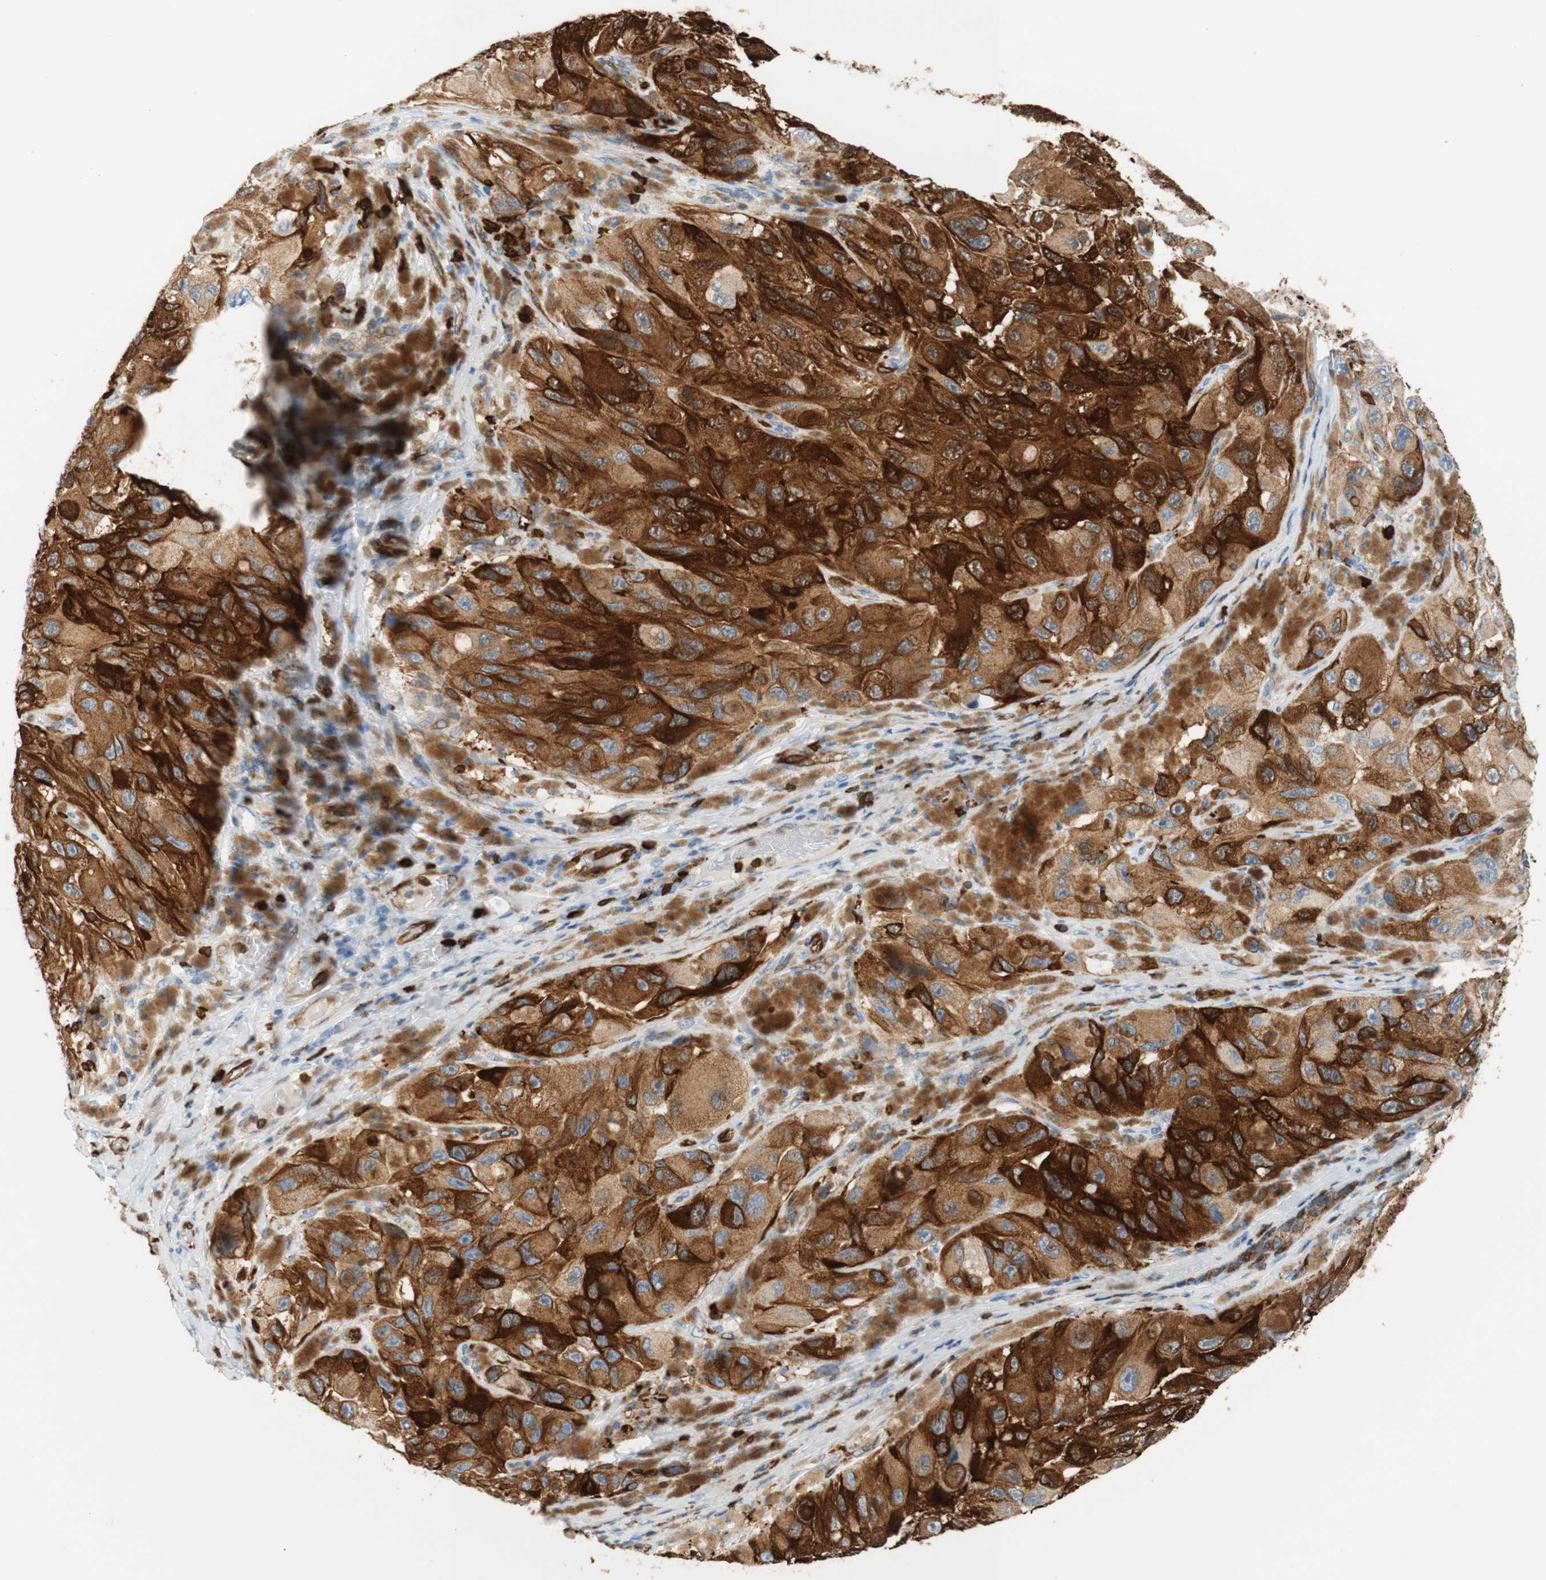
{"staining": {"intensity": "strong", "quantity": ">75%", "location": "cytoplasmic/membranous"}, "tissue": "melanoma", "cell_type": "Tumor cells", "image_type": "cancer", "snomed": [{"axis": "morphology", "description": "Malignant melanoma, NOS"}, {"axis": "topography", "description": "Skin"}], "caption": "Tumor cells reveal high levels of strong cytoplasmic/membranous expression in approximately >75% of cells in melanoma.", "gene": "STMN1", "patient": {"sex": "female", "age": 73}}